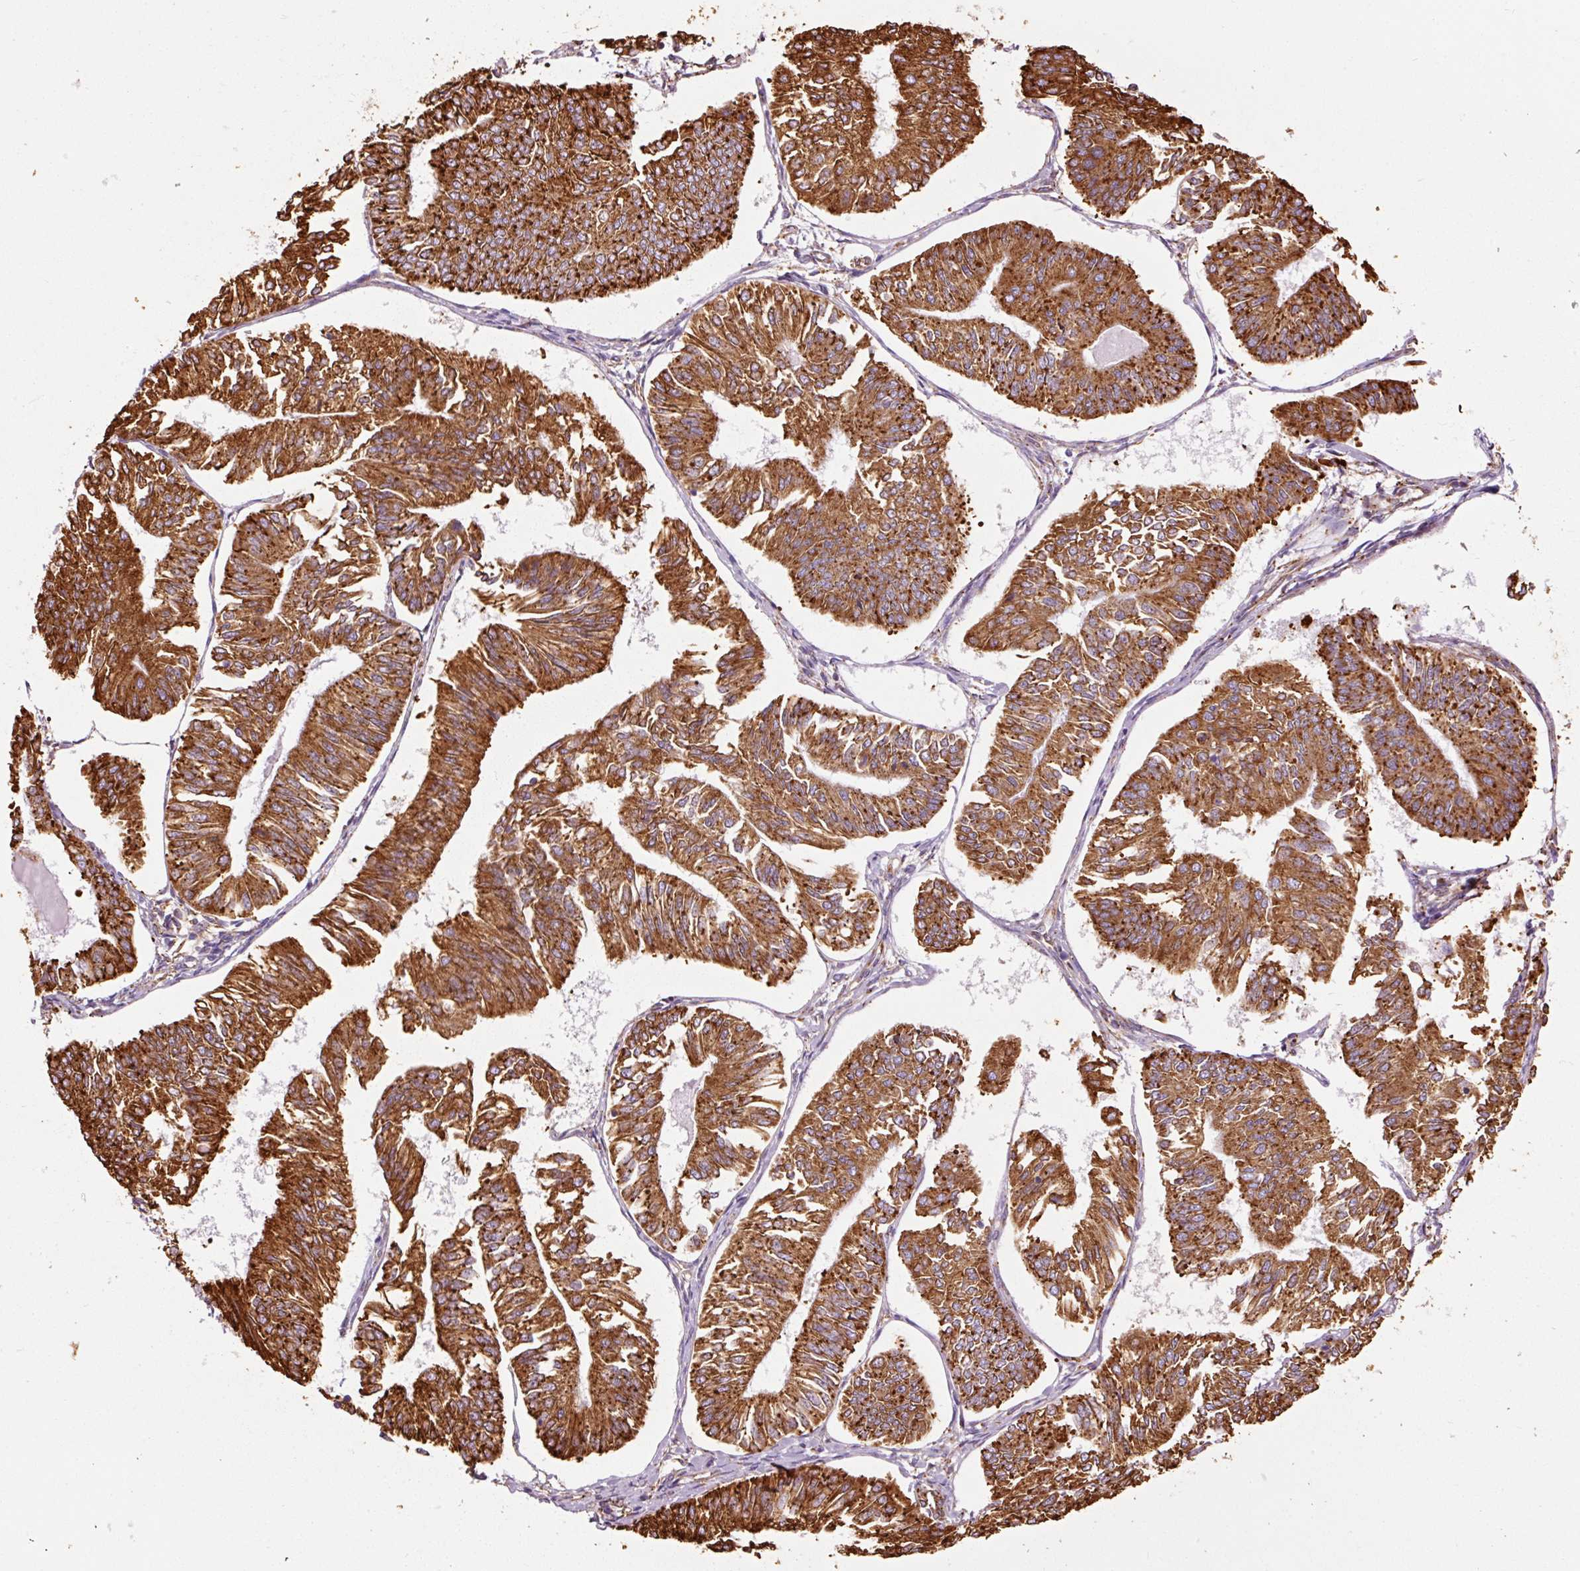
{"staining": {"intensity": "strong", "quantity": ">75%", "location": "cytoplasmic/membranous"}, "tissue": "endometrial cancer", "cell_type": "Tumor cells", "image_type": "cancer", "snomed": [{"axis": "morphology", "description": "Adenocarcinoma, NOS"}, {"axis": "topography", "description": "Endometrium"}], "caption": "Immunohistochemistry image of neoplastic tissue: human endometrial cancer stained using immunohistochemistry exhibits high levels of strong protein expression localized specifically in the cytoplasmic/membranous of tumor cells, appearing as a cytoplasmic/membranous brown color.", "gene": "KLC1", "patient": {"sex": "female", "age": 58}}